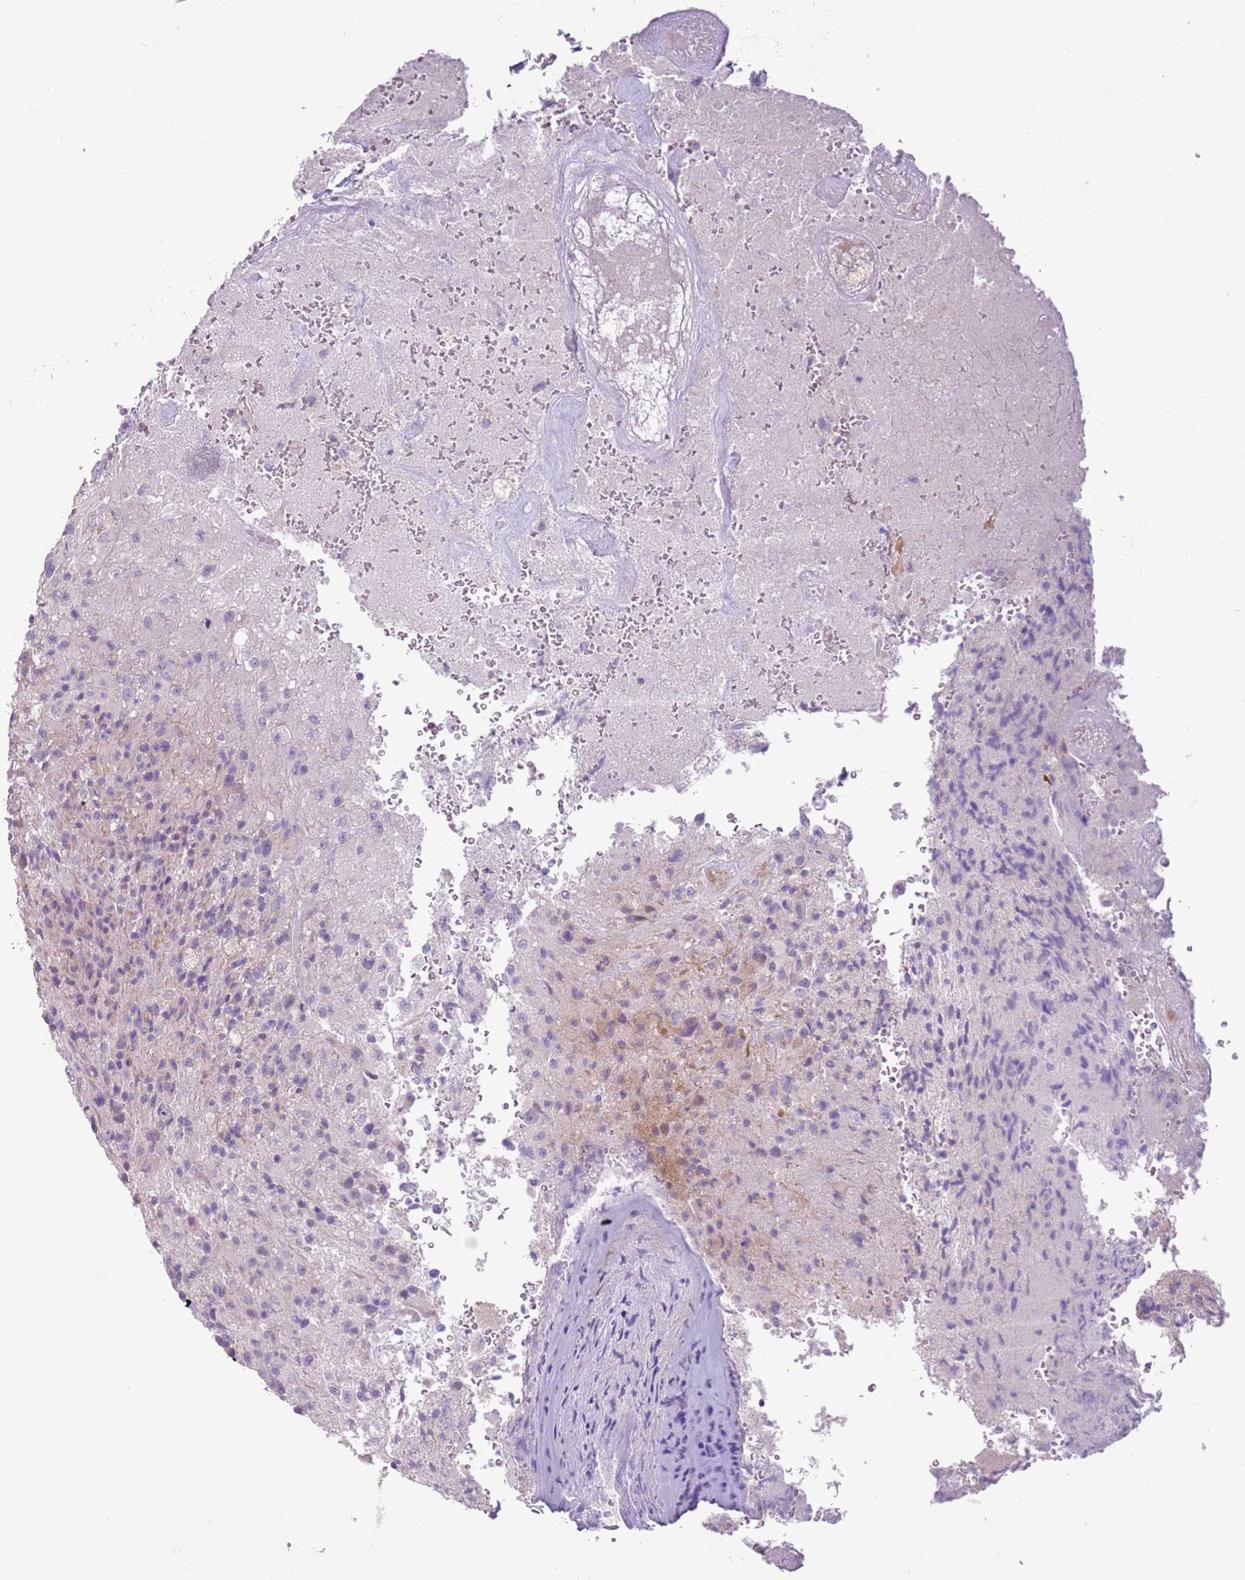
{"staining": {"intensity": "negative", "quantity": "none", "location": "none"}, "tissue": "glioma", "cell_type": "Tumor cells", "image_type": "cancer", "snomed": [{"axis": "morphology", "description": "Normal tissue, NOS"}, {"axis": "morphology", "description": "Glioma, malignant, High grade"}, {"axis": "topography", "description": "Cerebral cortex"}], "caption": "The histopathology image reveals no staining of tumor cells in glioma.", "gene": "ZNF239", "patient": {"sex": "male", "age": 56}}